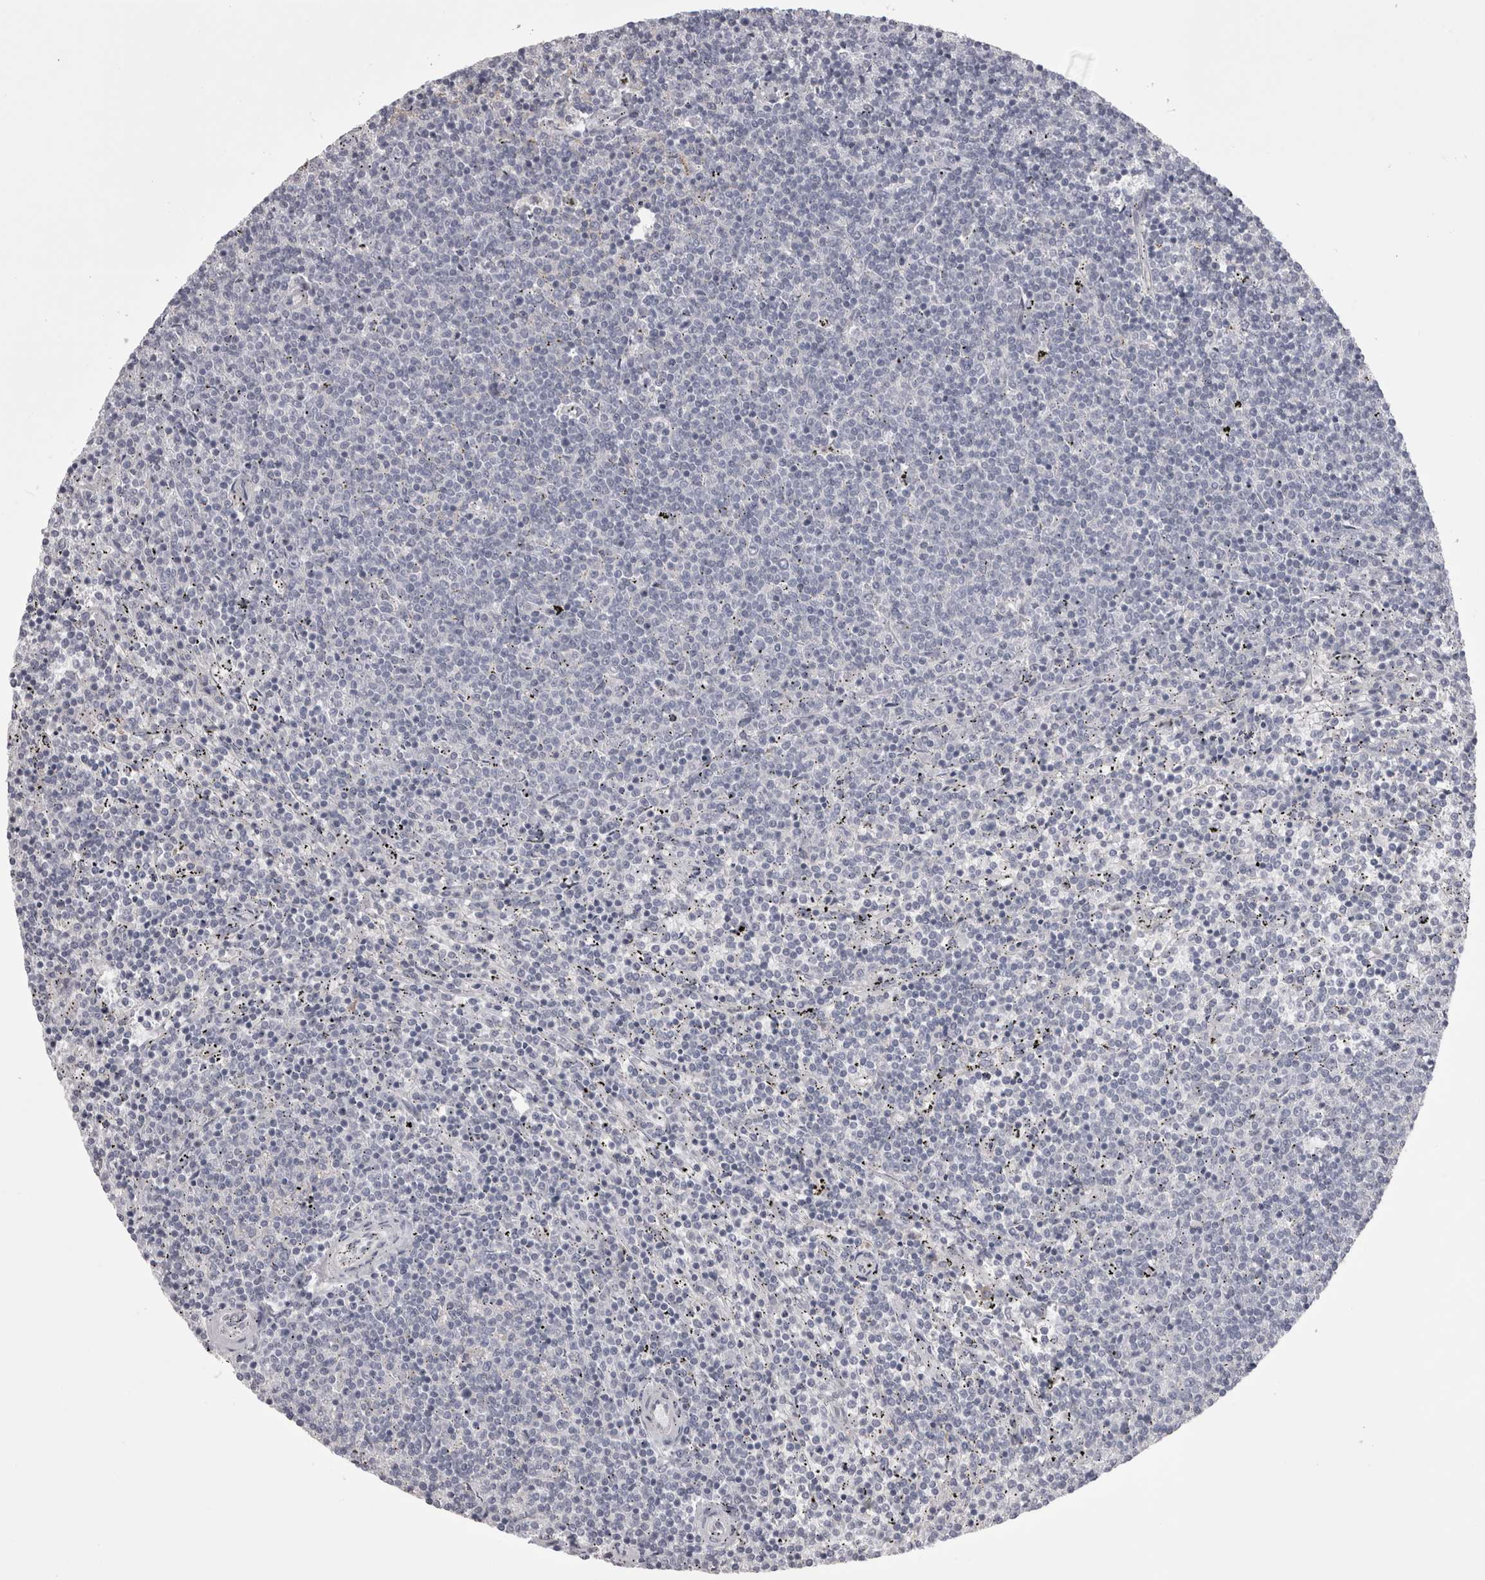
{"staining": {"intensity": "negative", "quantity": "none", "location": "none"}, "tissue": "lymphoma", "cell_type": "Tumor cells", "image_type": "cancer", "snomed": [{"axis": "morphology", "description": "Malignant lymphoma, non-Hodgkin's type, Low grade"}, {"axis": "topography", "description": "Spleen"}], "caption": "Immunohistochemical staining of human lymphoma reveals no significant staining in tumor cells.", "gene": "SAA4", "patient": {"sex": "female", "age": 50}}